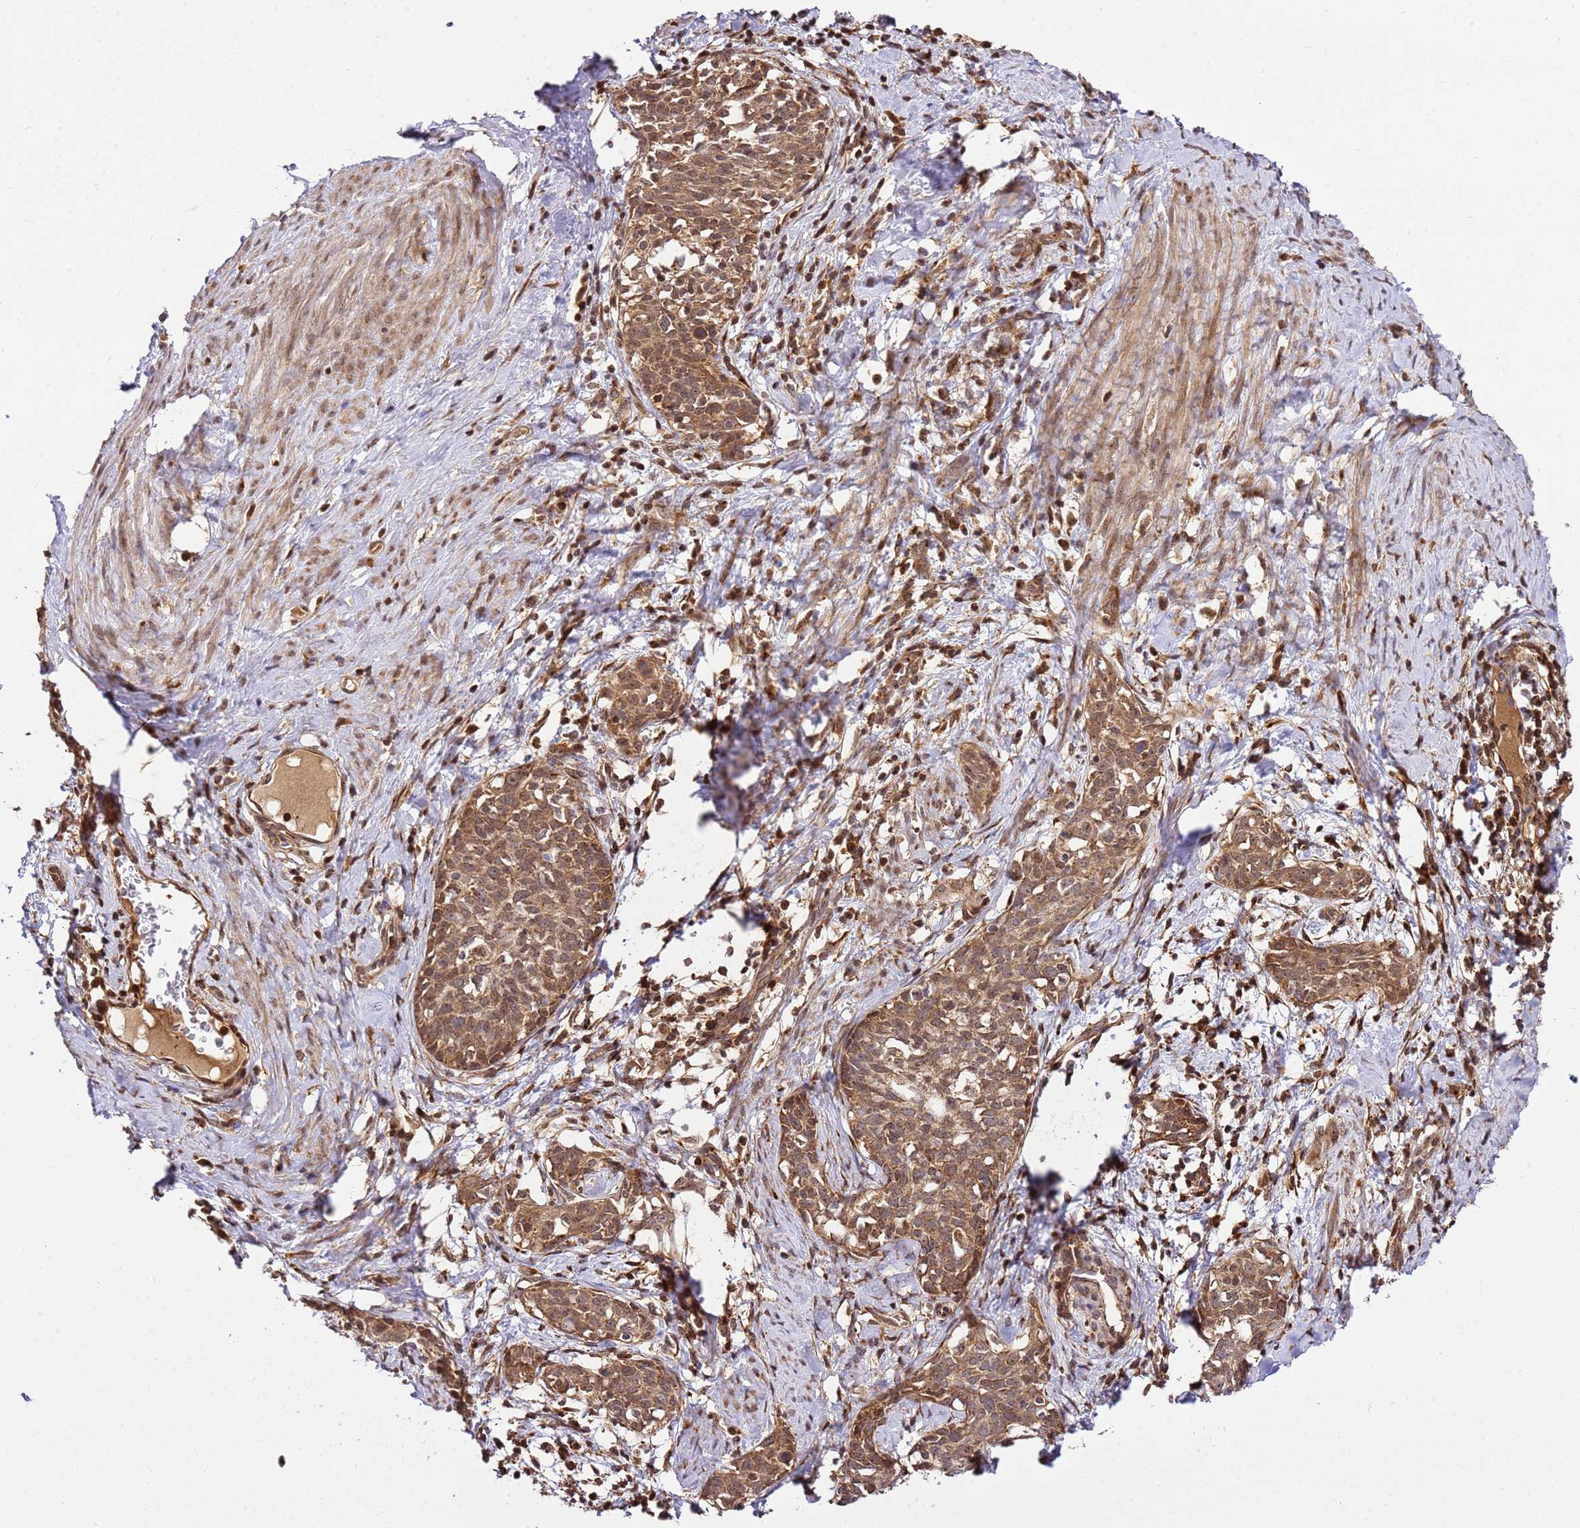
{"staining": {"intensity": "moderate", "quantity": ">75%", "location": "cytoplasmic/membranous"}, "tissue": "cervical cancer", "cell_type": "Tumor cells", "image_type": "cancer", "snomed": [{"axis": "morphology", "description": "Squamous cell carcinoma, NOS"}, {"axis": "topography", "description": "Cervix"}], "caption": "The photomicrograph exhibits staining of cervical squamous cell carcinoma, revealing moderate cytoplasmic/membranous protein staining (brown color) within tumor cells. The staining was performed using DAB to visualize the protein expression in brown, while the nuclei were stained in blue with hematoxylin (Magnification: 20x).", "gene": "RASA3", "patient": {"sex": "female", "age": 52}}